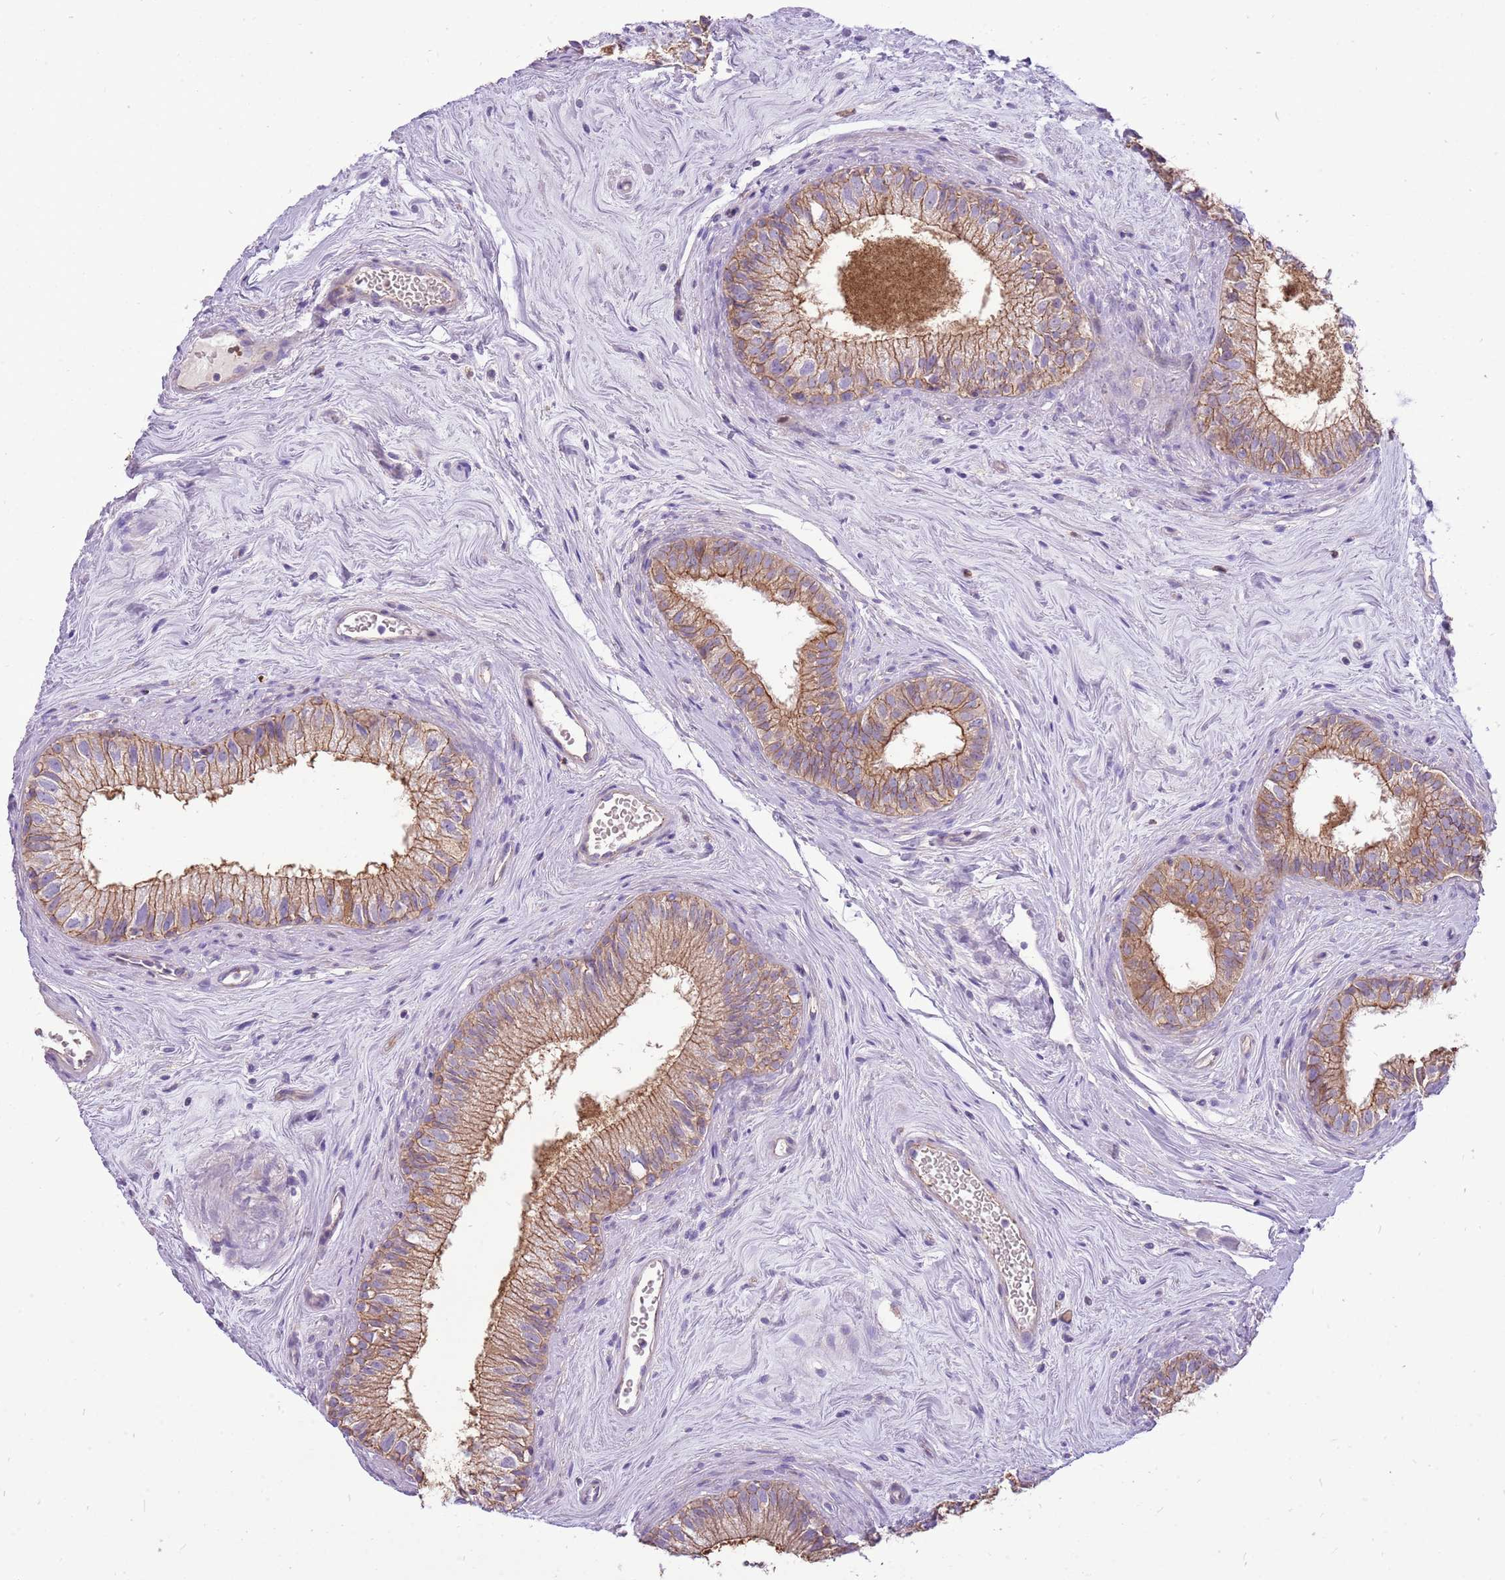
{"staining": {"intensity": "moderate", "quantity": ">75%", "location": "cytoplasmic/membranous"}, "tissue": "epididymis", "cell_type": "Glandular cells", "image_type": "normal", "snomed": [{"axis": "morphology", "description": "Normal tissue, NOS"}, {"axis": "topography", "description": "Epididymis"}], "caption": "Brown immunohistochemical staining in normal human epididymis shows moderate cytoplasmic/membranous expression in approximately >75% of glandular cells.", "gene": "WDR90", "patient": {"sex": "male", "age": 71}}